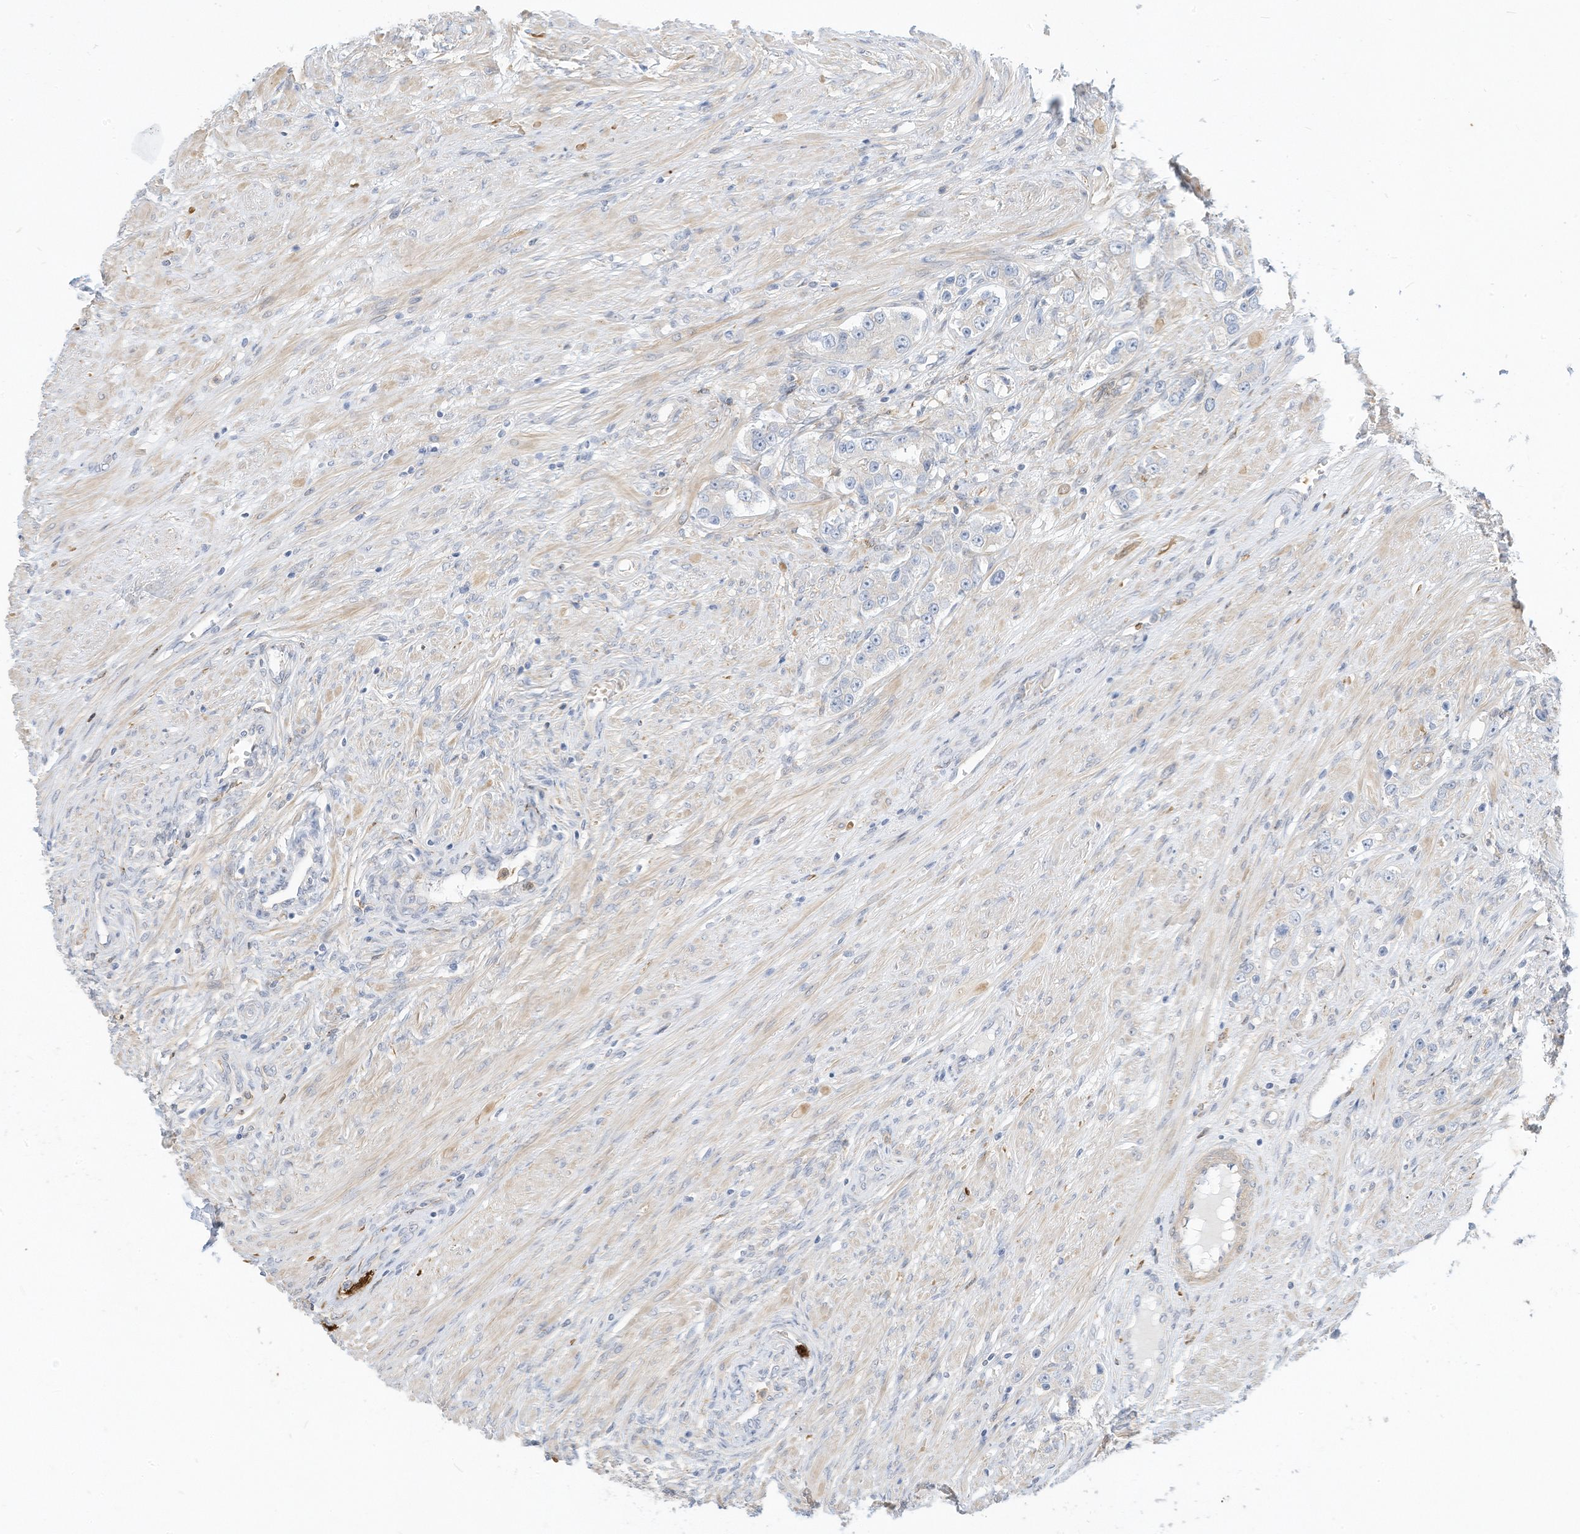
{"staining": {"intensity": "negative", "quantity": "none", "location": "none"}, "tissue": "prostate cancer", "cell_type": "Tumor cells", "image_type": "cancer", "snomed": [{"axis": "morphology", "description": "Adenocarcinoma, High grade"}, {"axis": "topography", "description": "Prostate"}], "caption": "Human prostate adenocarcinoma (high-grade) stained for a protein using IHC reveals no staining in tumor cells.", "gene": "ATP13A1", "patient": {"sex": "male", "age": 63}}